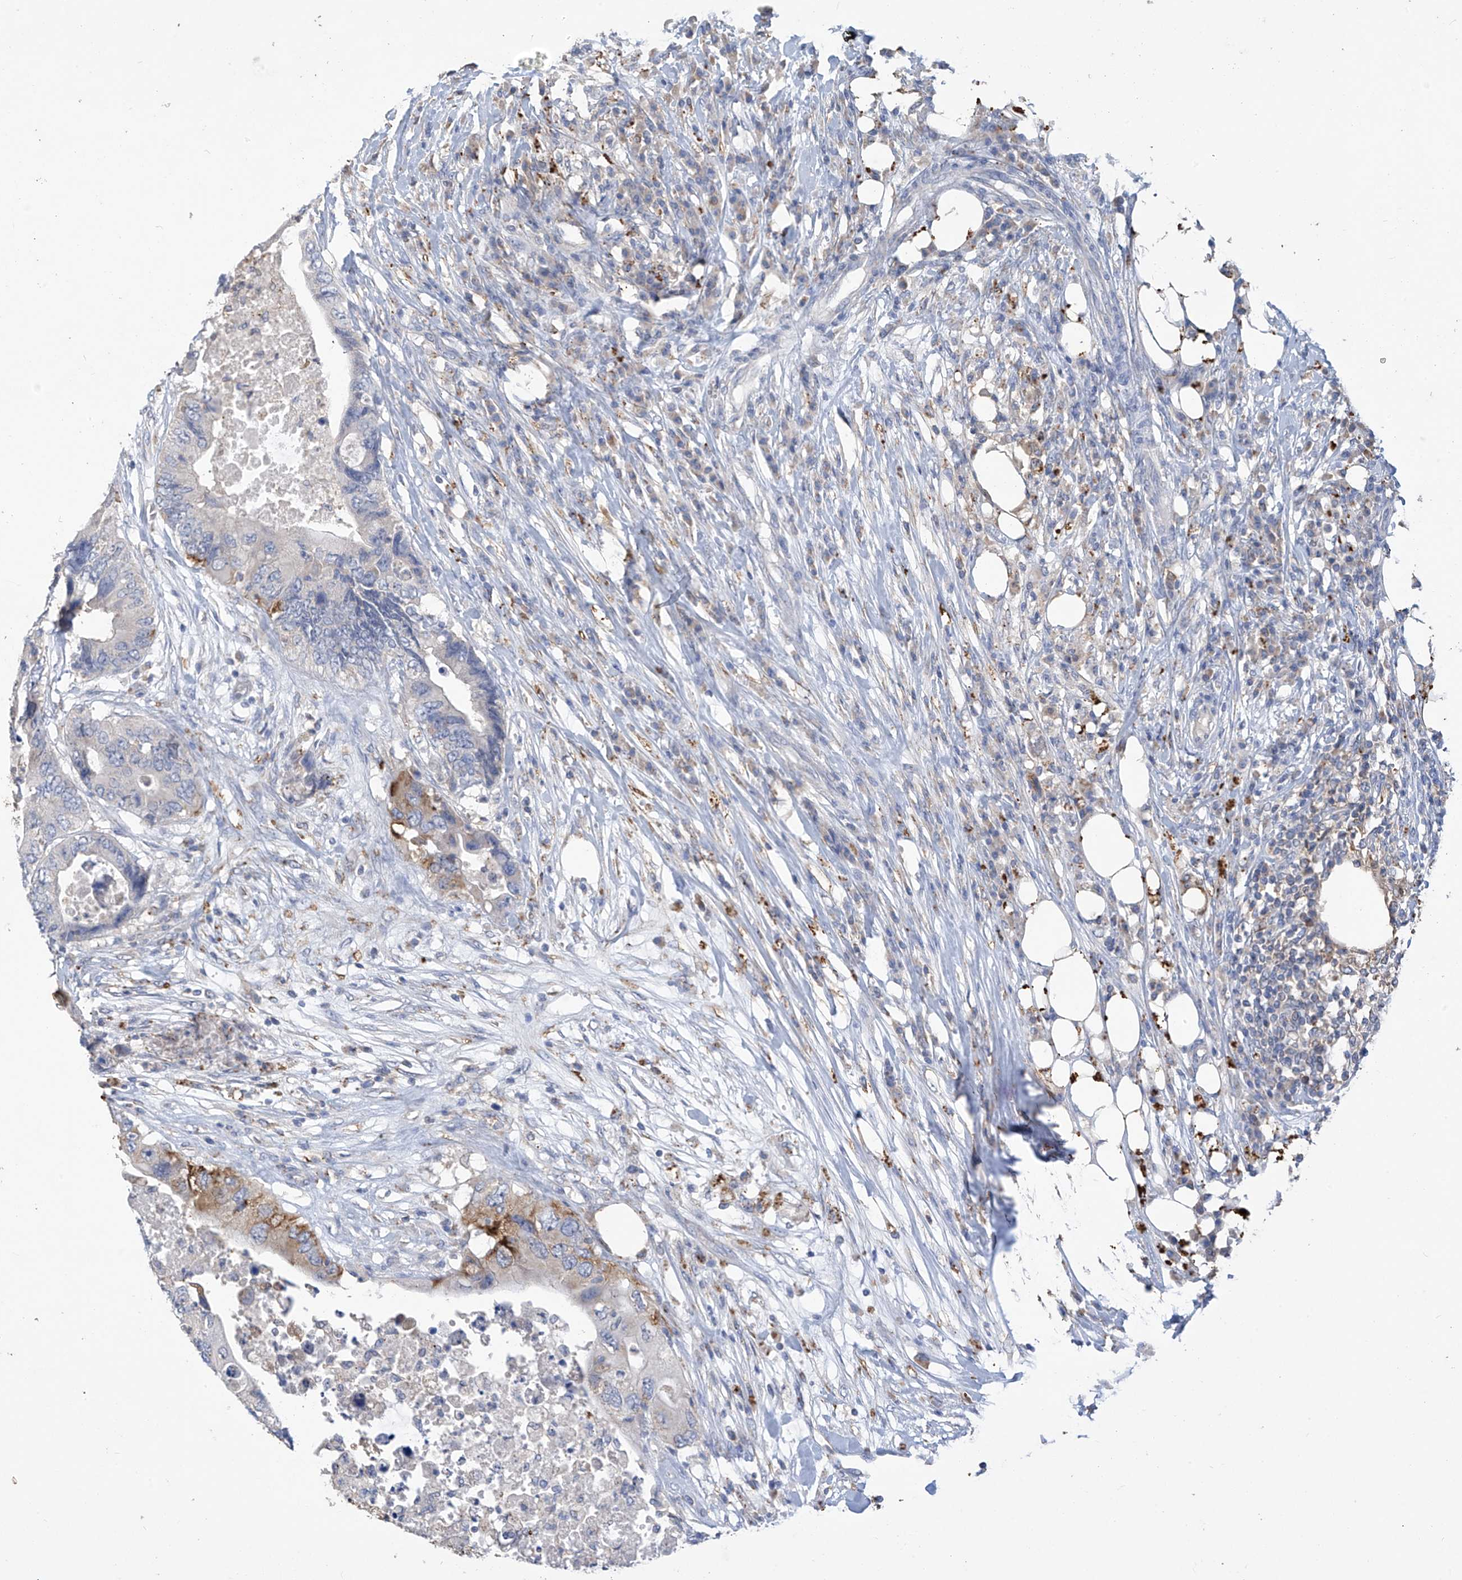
{"staining": {"intensity": "moderate", "quantity": "<25%", "location": "cytoplasmic/membranous"}, "tissue": "colorectal cancer", "cell_type": "Tumor cells", "image_type": "cancer", "snomed": [{"axis": "morphology", "description": "Adenocarcinoma, NOS"}, {"axis": "topography", "description": "Colon"}], "caption": "About <25% of tumor cells in human colorectal cancer show moderate cytoplasmic/membranous protein staining as visualized by brown immunohistochemical staining.", "gene": "OGT", "patient": {"sex": "male", "age": 71}}